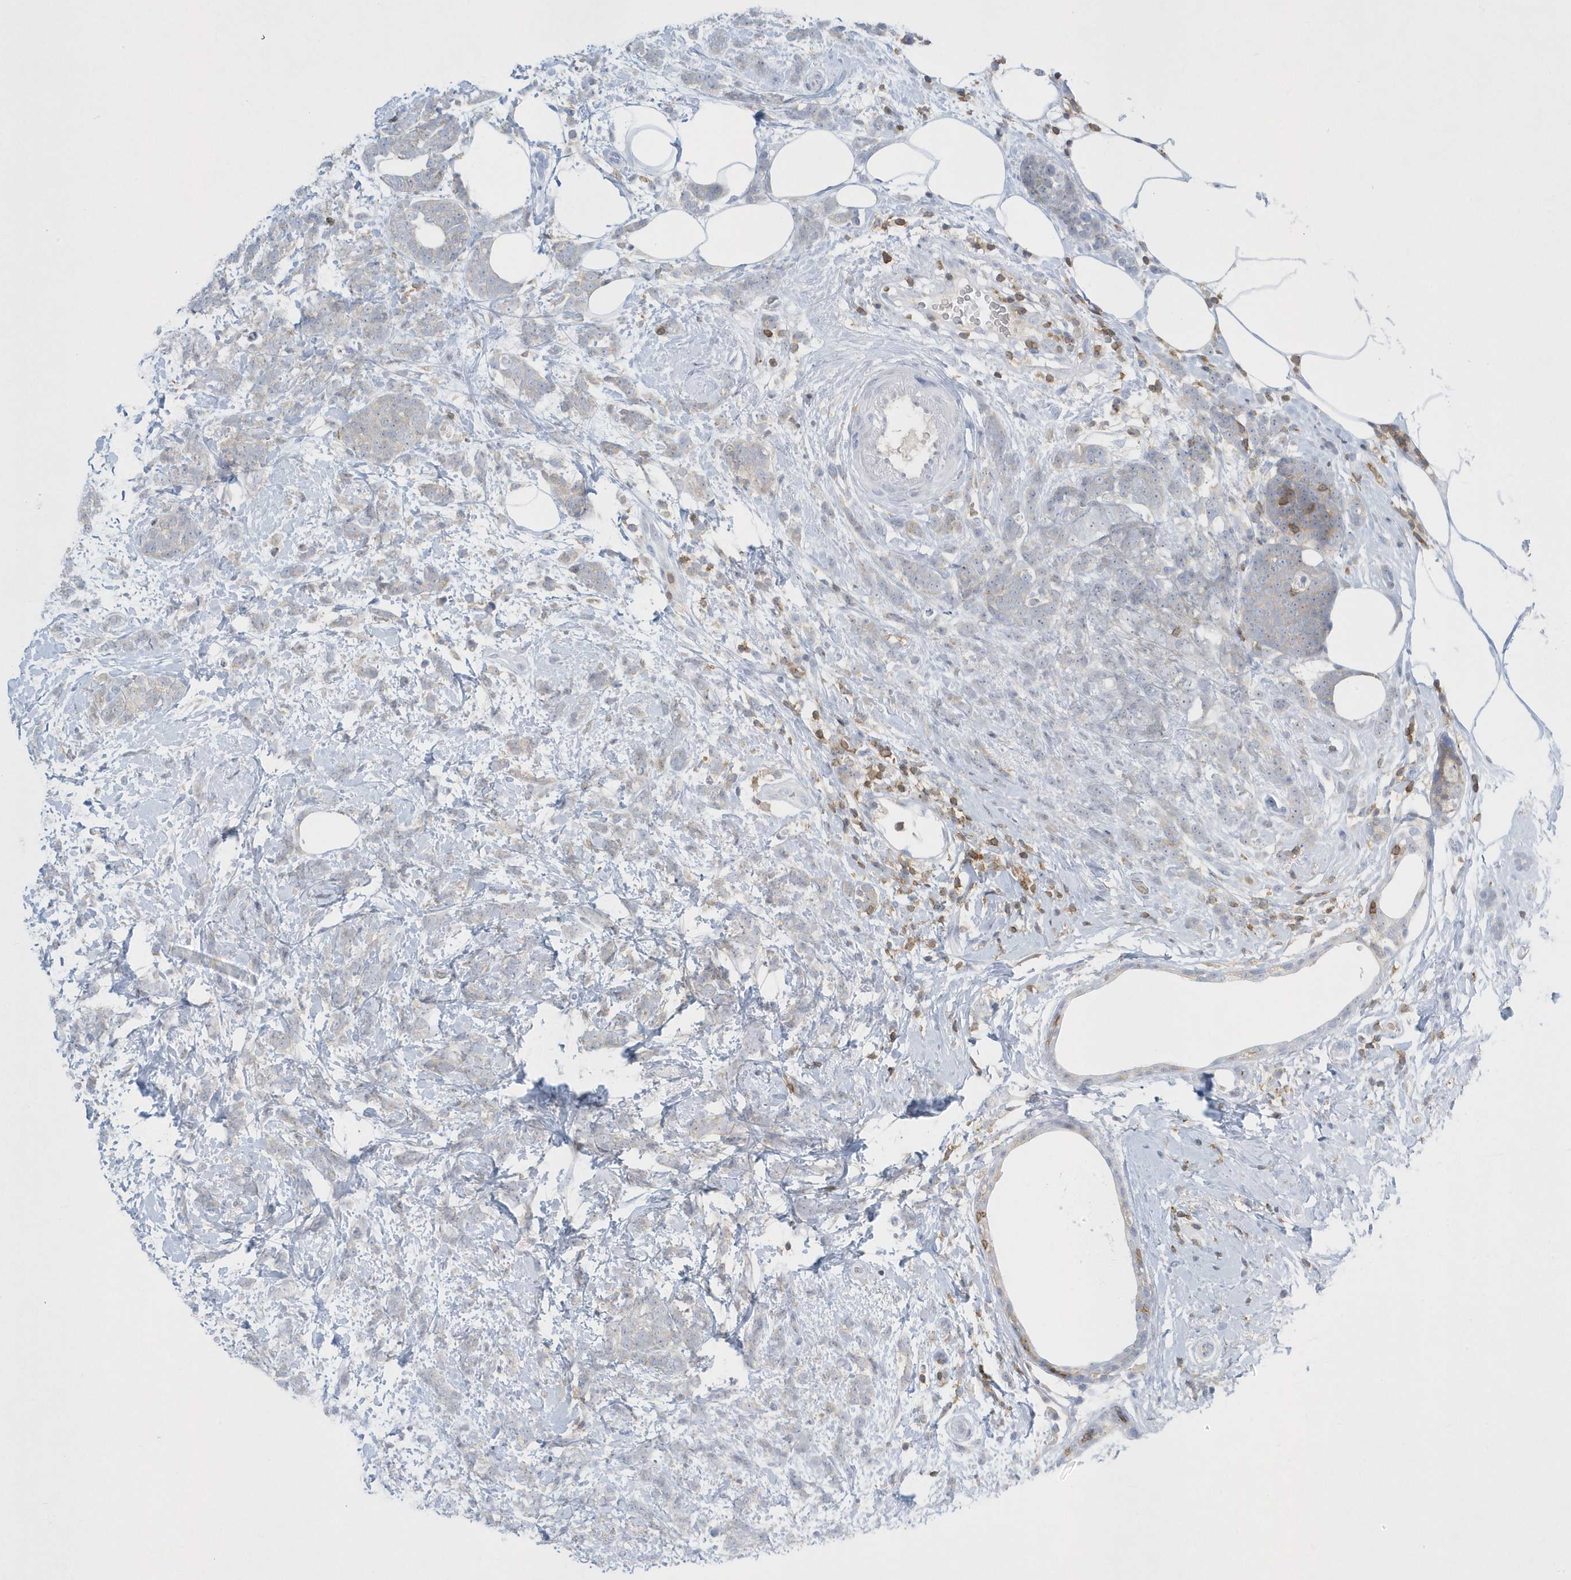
{"staining": {"intensity": "negative", "quantity": "none", "location": "none"}, "tissue": "breast cancer", "cell_type": "Tumor cells", "image_type": "cancer", "snomed": [{"axis": "morphology", "description": "Lobular carcinoma"}, {"axis": "topography", "description": "Breast"}], "caption": "Breast cancer was stained to show a protein in brown. There is no significant expression in tumor cells.", "gene": "PSD4", "patient": {"sex": "female", "age": 58}}